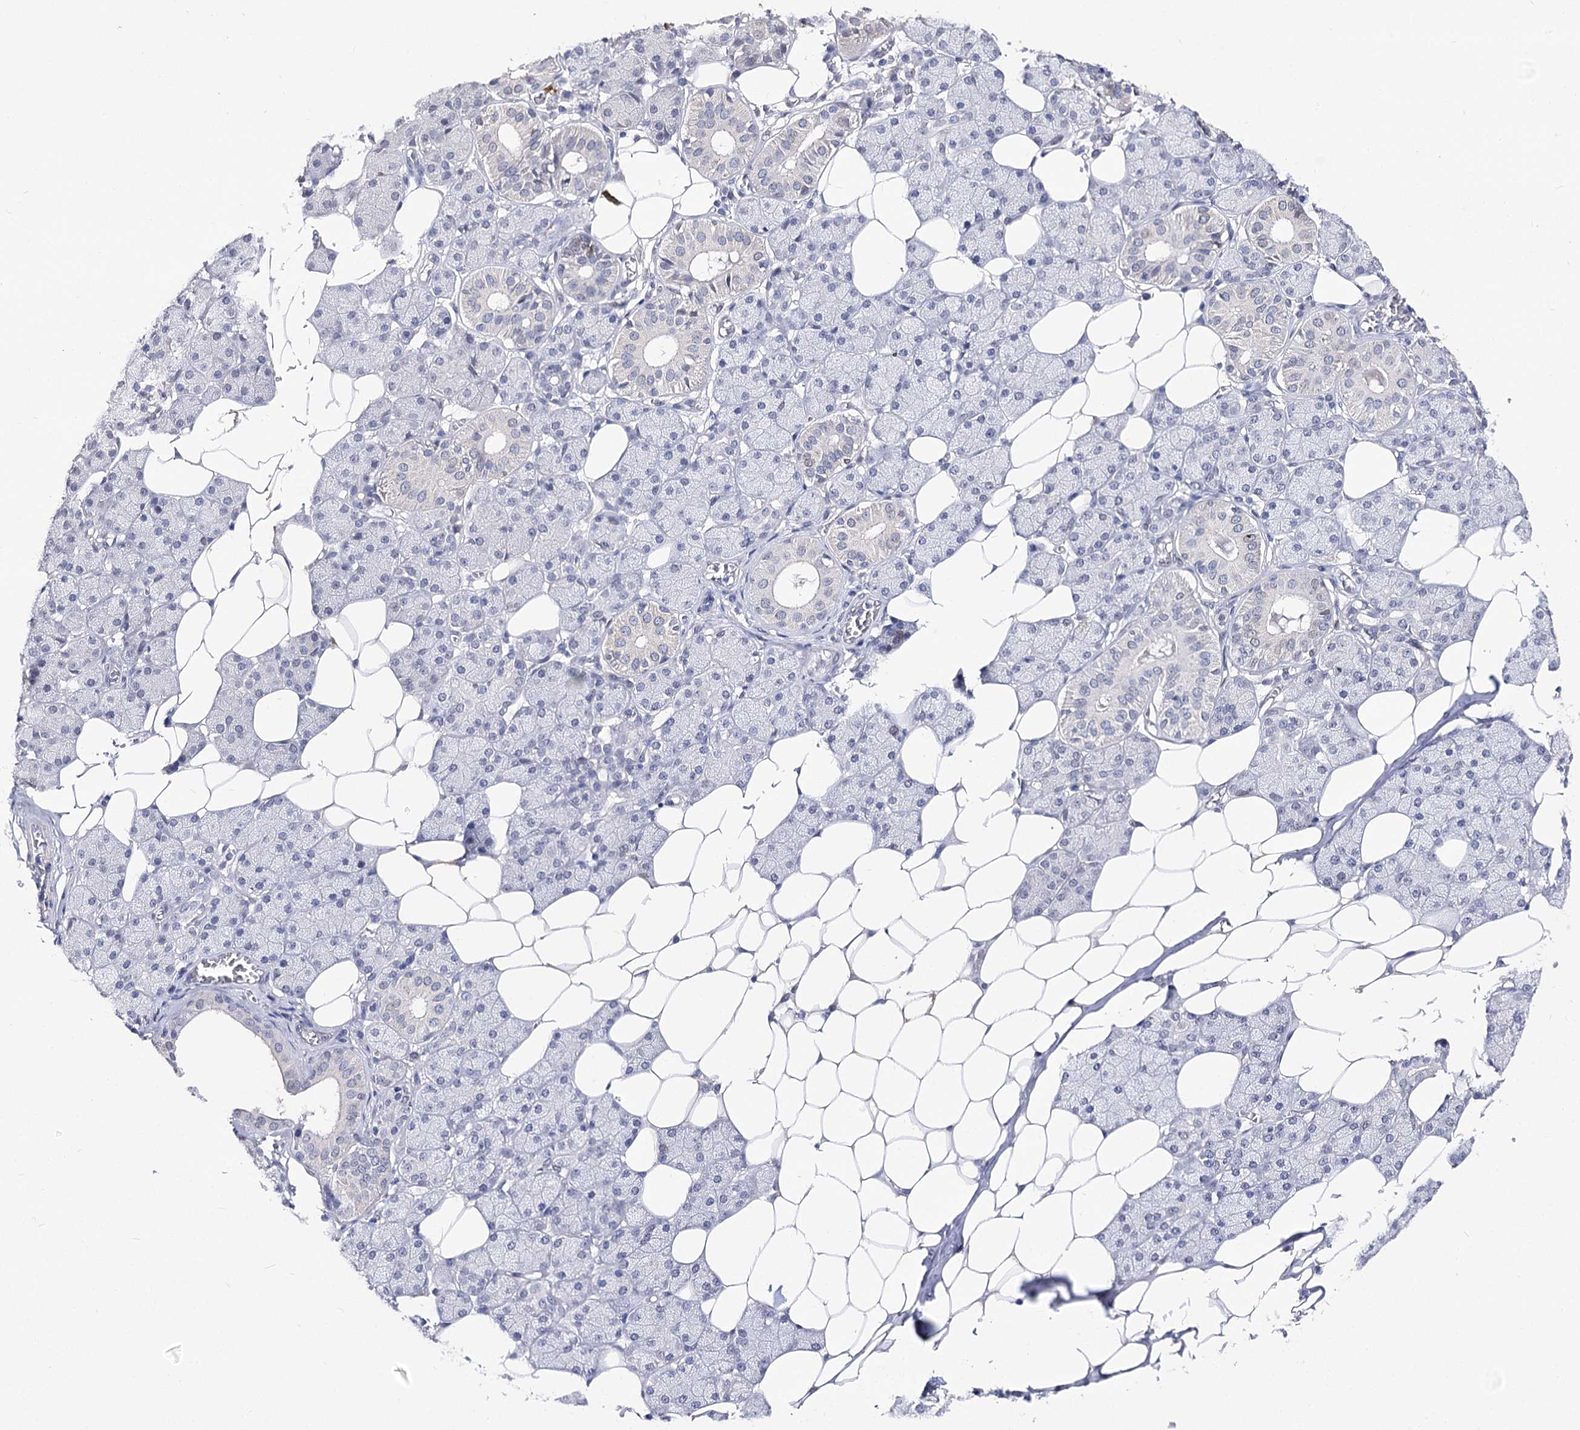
{"staining": {"intensity": "weak", "quantity": "<25%", "location": "cytoplasmic/membranous"}, "tissue": "salivary gland", "cell_type": "Glandular cells", "image_type": "normal", "snomed": [{"axis": "morphology", "description": "Normal tissue, NOS"}, {"axis": "topography", "description": "Salivary gland"}], "caption": "Immunohistochemistry (IHC) of benign human salivary gland reveals no staining in glandular cells.", "gene": "TMEM201", "patient": {"sex": "female", "age": 33}}